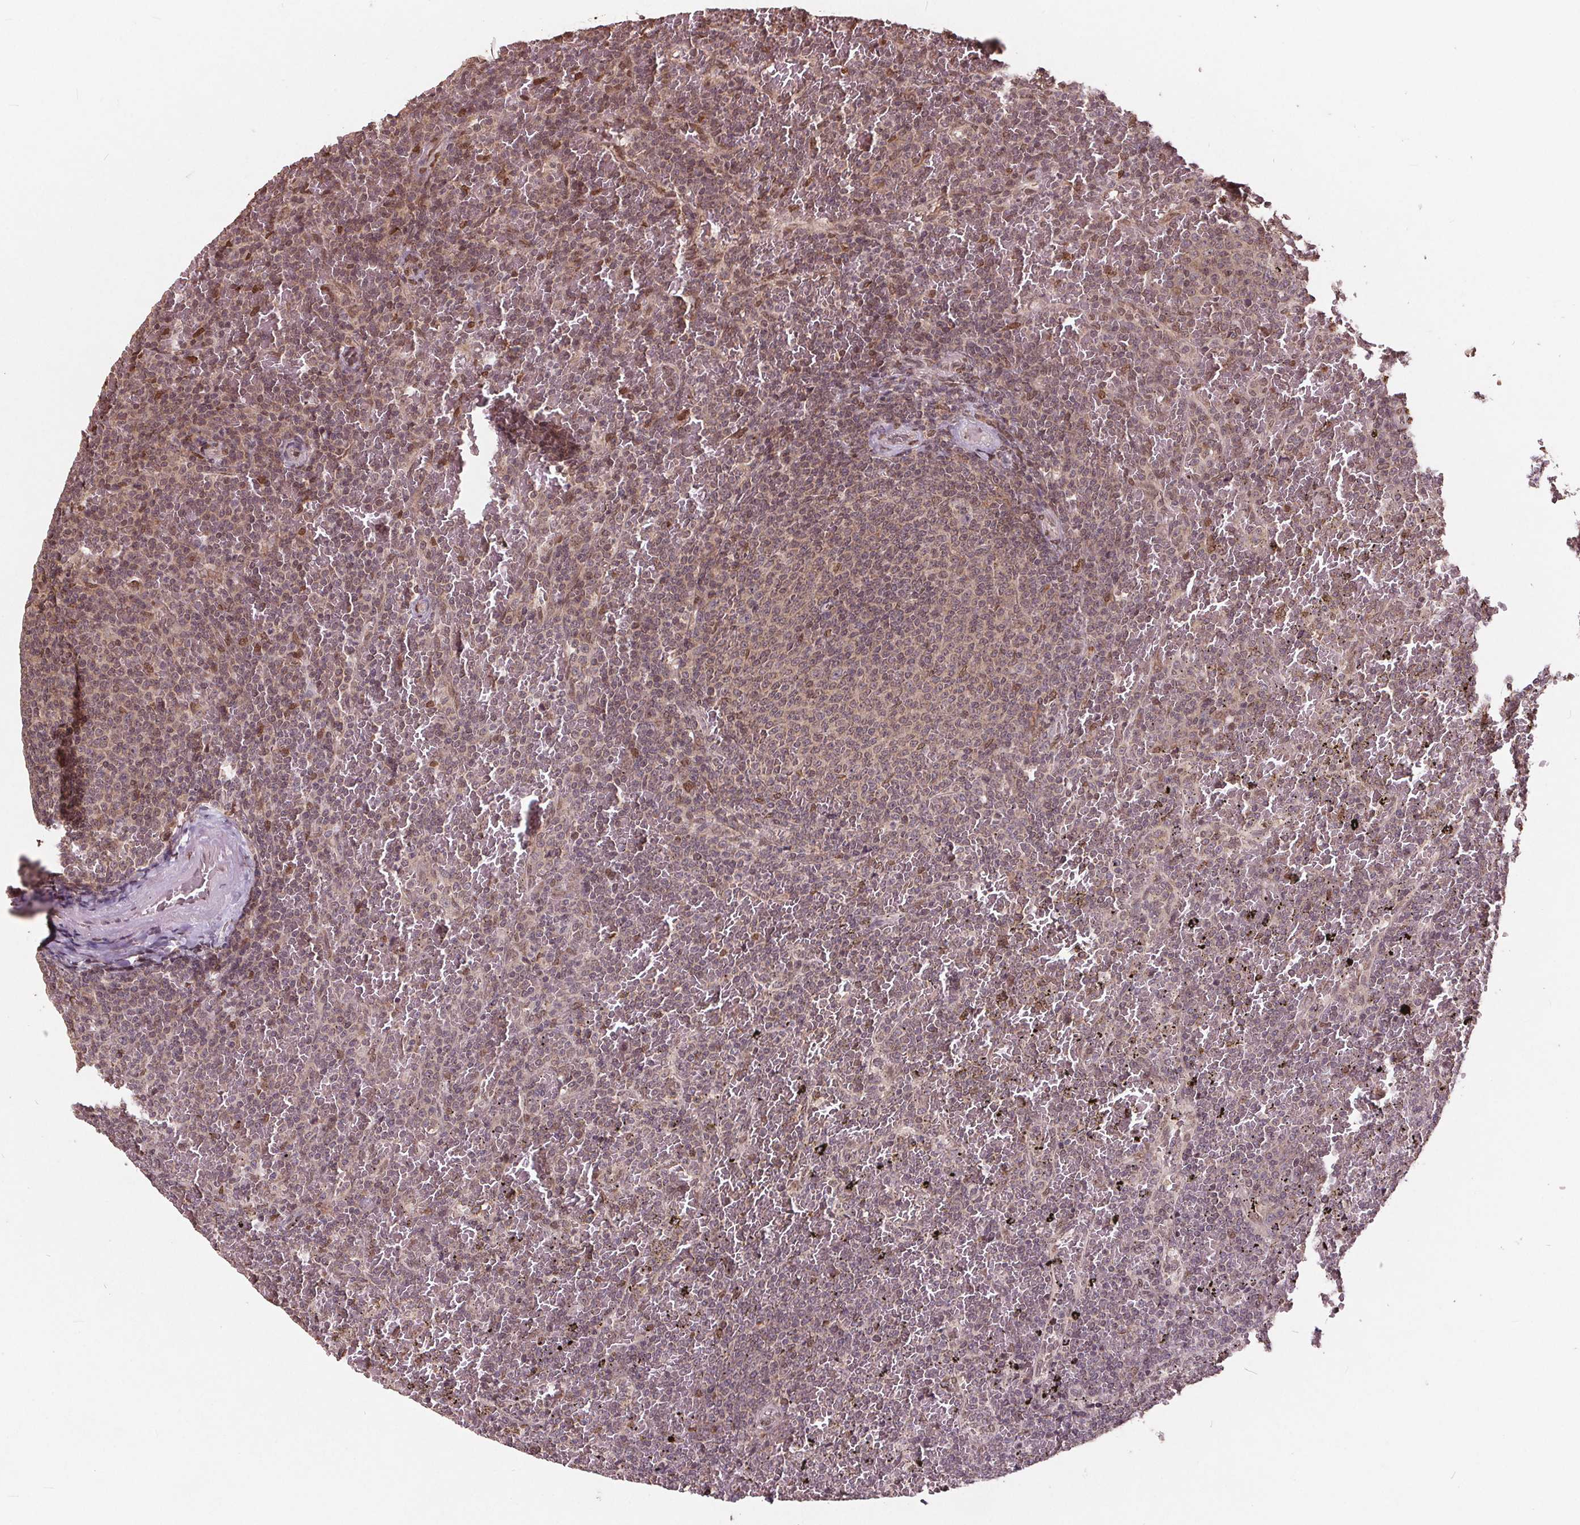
{"staining": {"intensity": "moderate", "quantity": "<25%", "location": "nuclear"}, "tissue": "lymphoma", "cell_type": "Tumor cells", "image_type": "cancer", "snomed": [{"axis": "morphology", "description": "Malignant lymphoma, non-Hodgkin's type, Low grade"}, {"axis": "topography", "description": "Spleen"}], "caption": "A brown stain highlights moderate nuclear staining of a protein in malignant lymphoma, non-Hodgkin's type (low-grade) tumor cells. Using DAB (brown) and hematoxylin (blue) stains, captured at high magnification using brightfield microscopy.", "gene": "HIF1AN", "patient": {"sex": "female", "age": 77}}